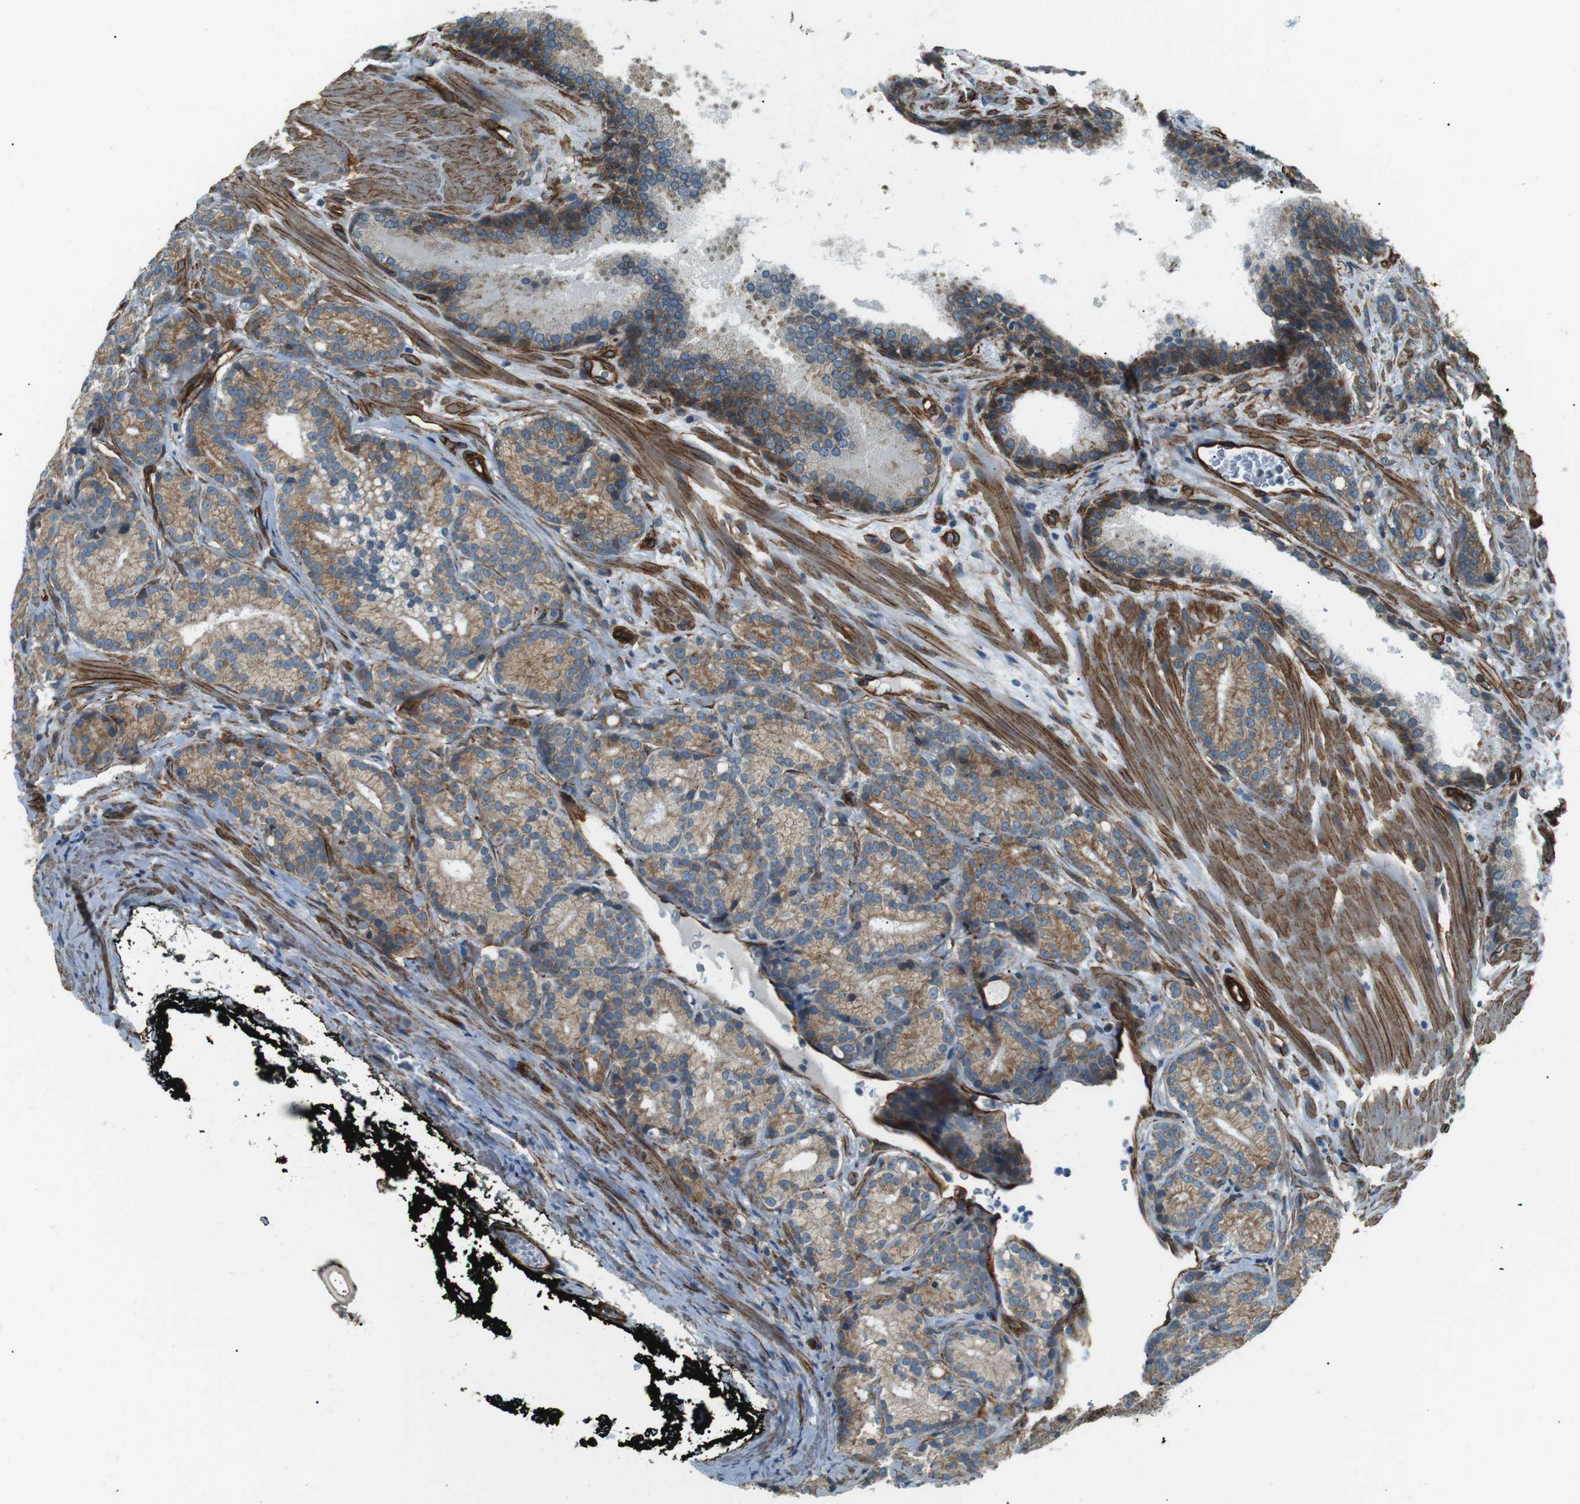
{"staining": {"intensity": "moderate", "quantity": ">75%", "location": "cytoplasmic/membranous"}, "tissue": "prostate cancer", "cell_type": "Tumor cells", "image_type": "cancer", "snomed": [{"axis": "morphology", "description": "Adenocarcinoma, High grade"}, {"axis": "topography", "description": "Prostate"}], "caption": "Human prostate adenocarcinoma (high-grade) stained with a brown dye reveals moderate cytoplasmic/membranous positive staining in approximately >75% of tumor cells.", "gene": "ODR4", "patient": {"sex": "male", "age": 61}}